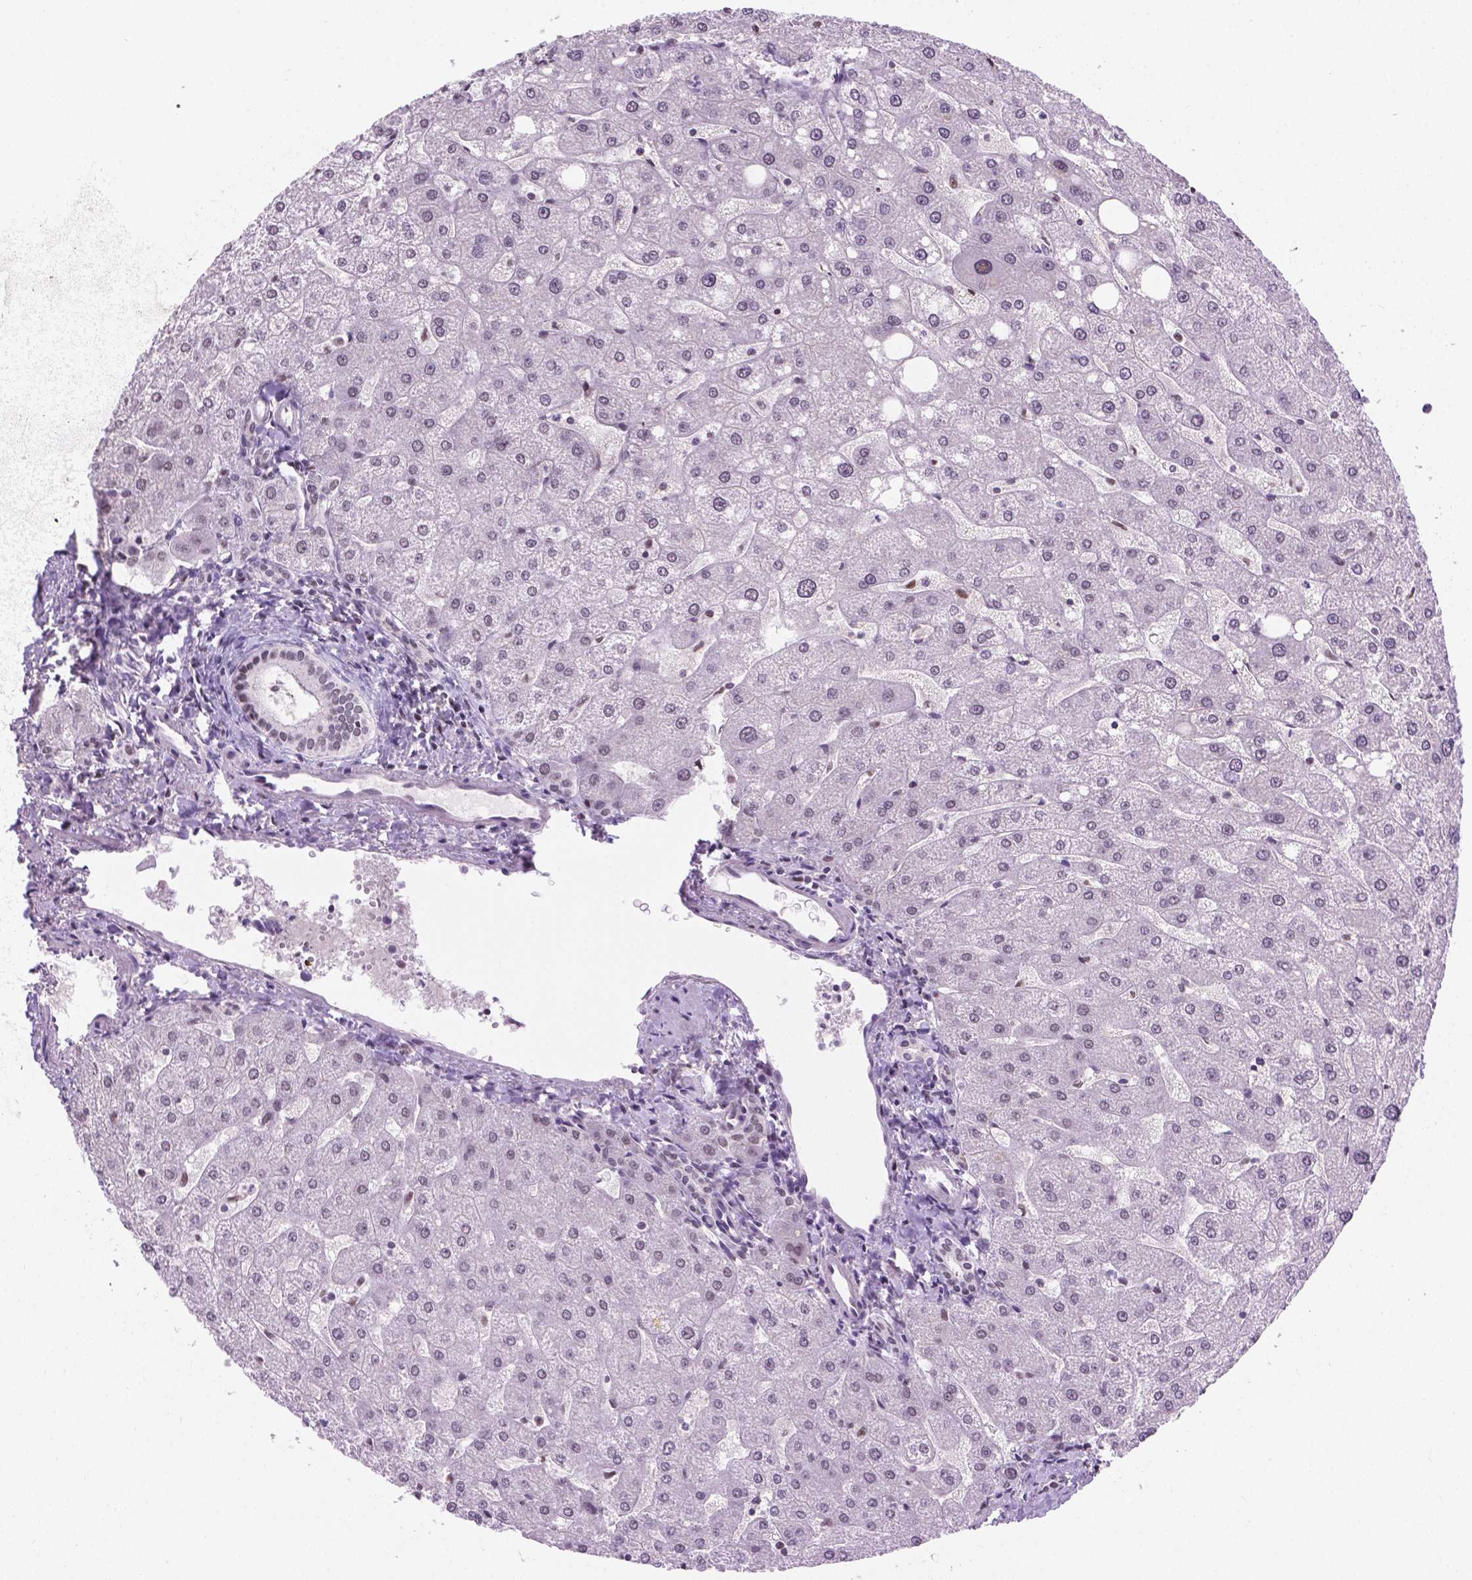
{"staining": {"intensity": "negative", "quantity": "none", "location": "none"}, "tissue": "liver", "cell_type": "Cholangiocytes", "image_type": "normal", "snomed": [{"axis": "morphology", "description": "Normal tissue, NOS"}, {"axis": "topography", "description": "Liver"}], "caption": "Cholangiocytes show no significant expression in normal liver. The staining is performed using DAB (3,3'-diaminobenzidine) brown chromogen with nuclei counter-stained in using hematoxylin.", "gene": "ABI2", "patient": {"sex": "male", "age": 67}}